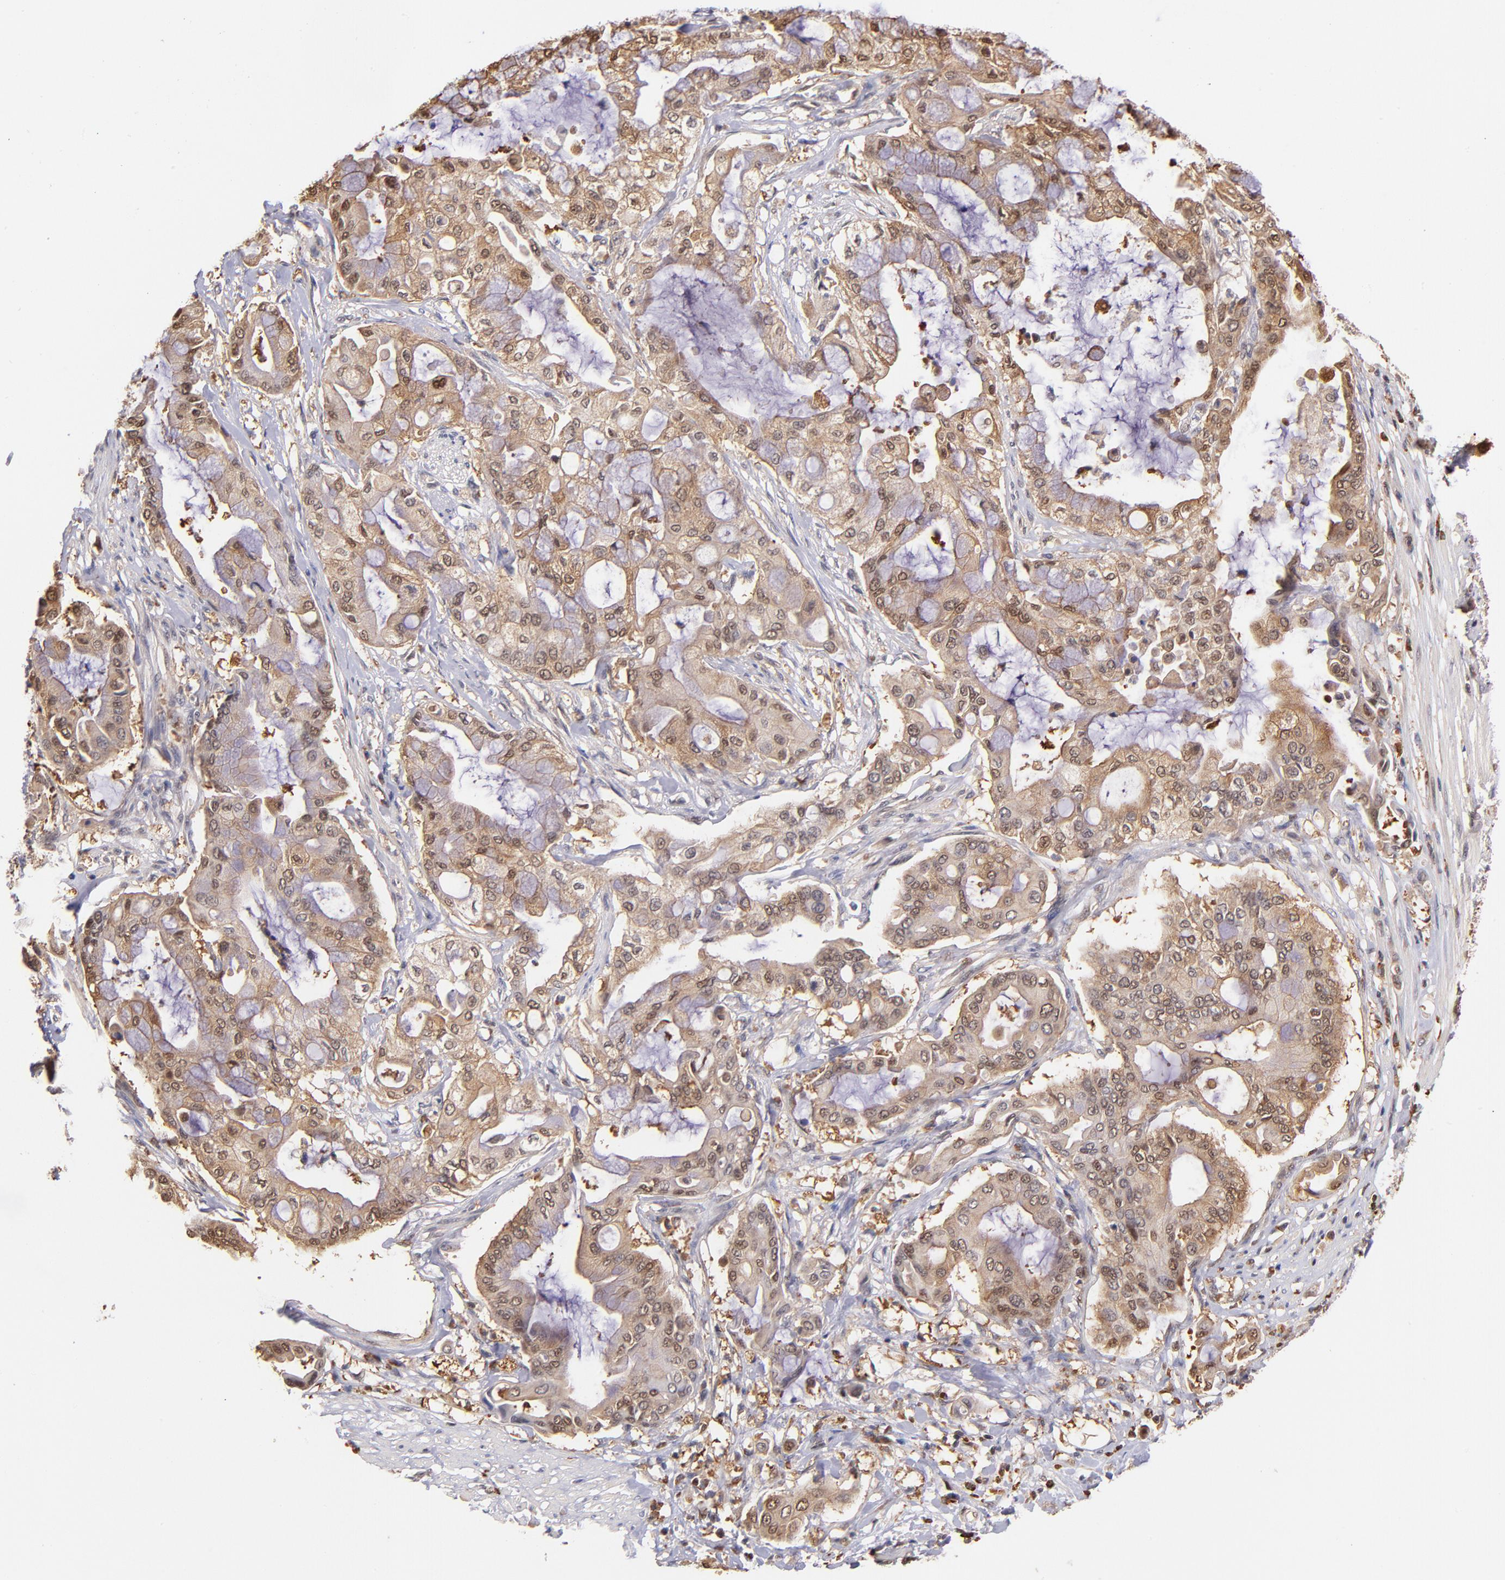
{"staining": {"intensity": "moderate", "quantity": ">75%", "location": "cytoplasmic/membranous,nuclear"}, "tissue": "pancreatic cancer", "cell_type": "Tumor cells", "image_type": "cancer", "snomed": [{"axis": "morphology", "description": "Adenocarcinoma, NOS"}, {"axis": "morphology", "description": "Adenocarcinoma, metastatic, NOS"}, {"axis": "topography", "description": "Lymph node"}, {"axis": "topography", "description": "Pancreas"}, {"axis": "topography", "description": "Duodenum"}], "caption": "Moderate cytoplasmic/membranous and nuclear expression is appreciated in approximately >75% of tumor cells in pancreatic cancer.", "gene": "YWHAB", "patient": {"sex": "female", "age": 64}}